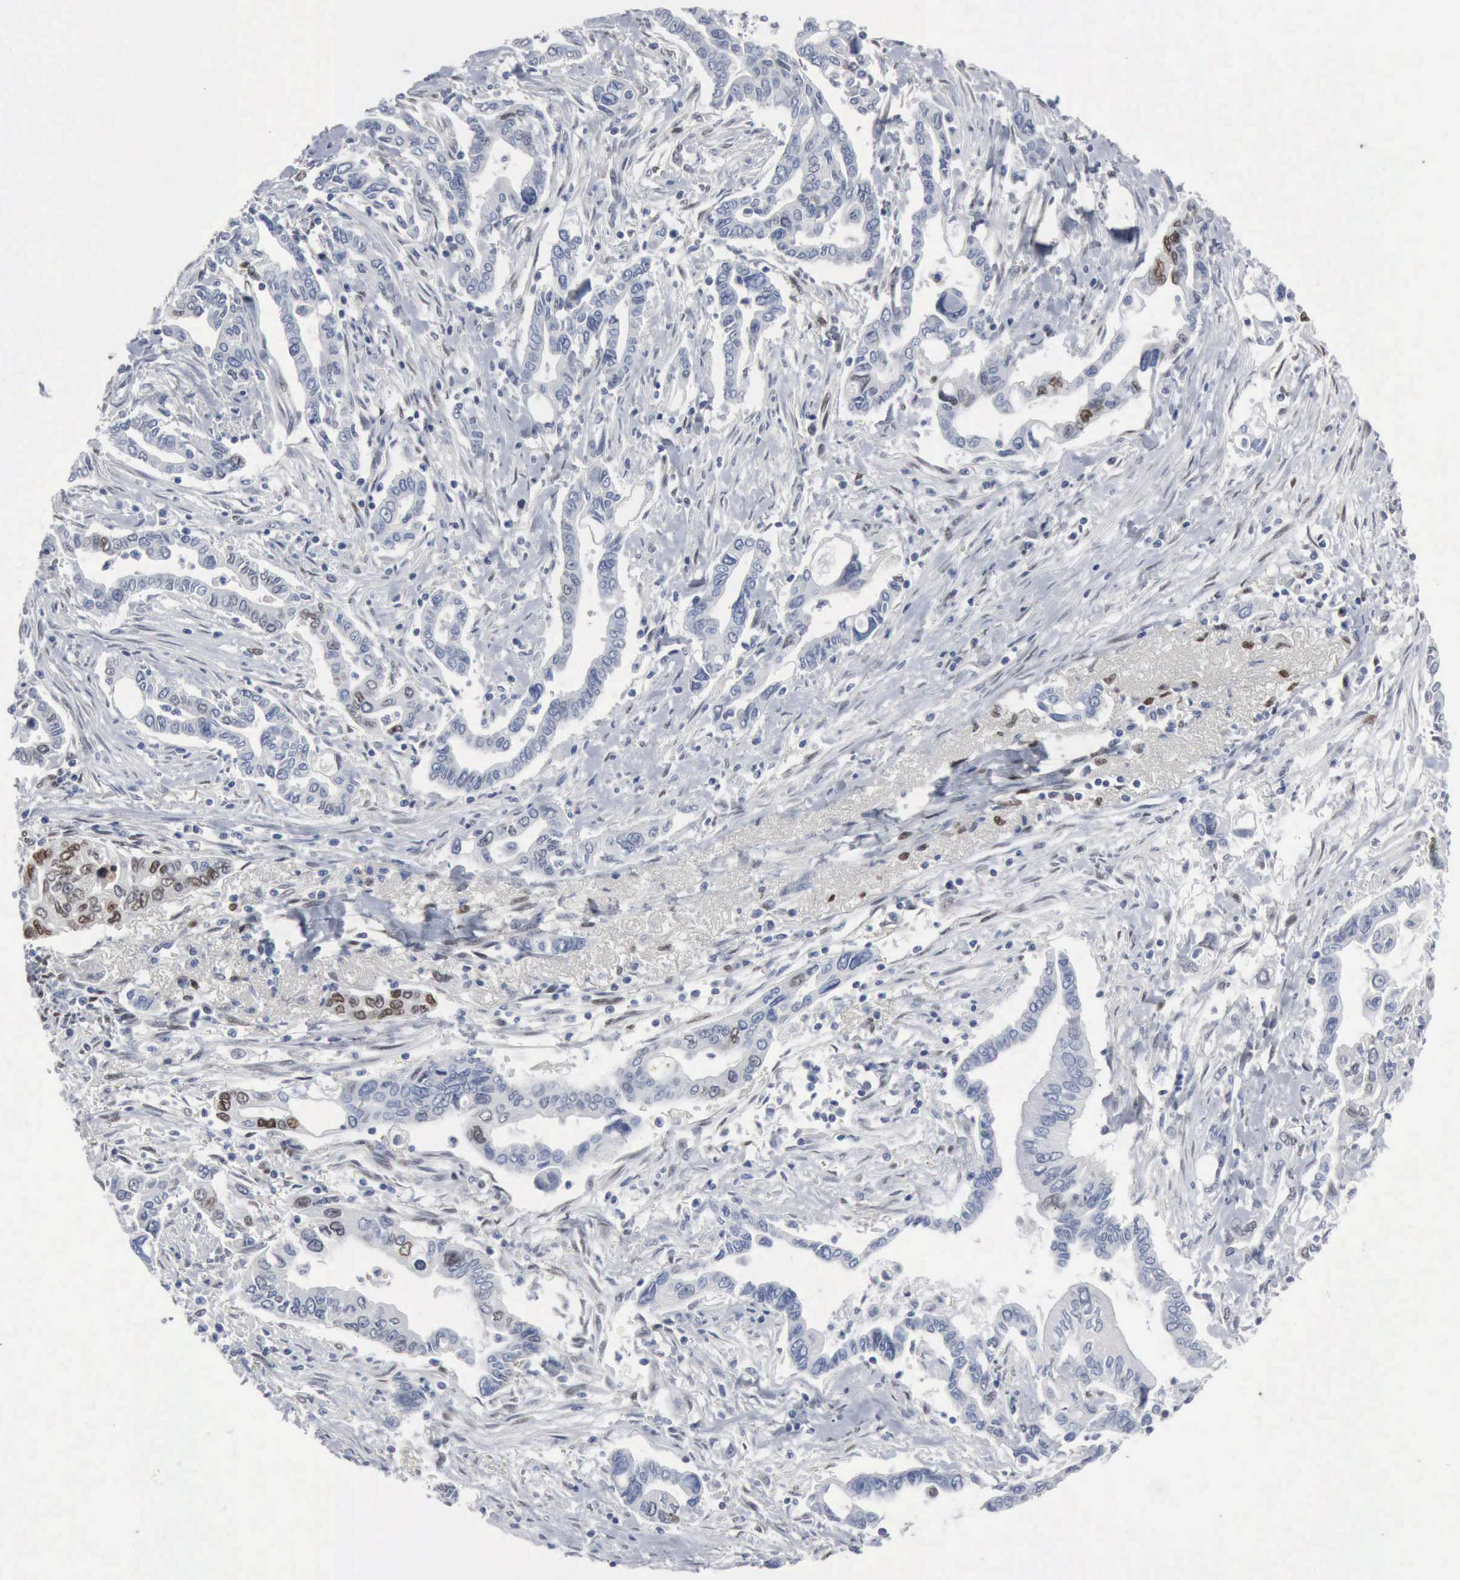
{"staining": {"intensity": "negative", "quantity": "none", "location": "none"}, "tissue": "pancreatic cancer", "cell_type": "Tumor cells", "image_type": "cancer", "snomed": [{"axis": "morphology", "description": "Adenocarcinoma, NOS"}, {"axis": "topography", "description": "Pancreas"}], "caption": "IHC of pancreatic adenocarcinoma demonstrates no expression in tumor cells.", "gene": "FGF2", "patient": {"sex": "female", "age": 57}}